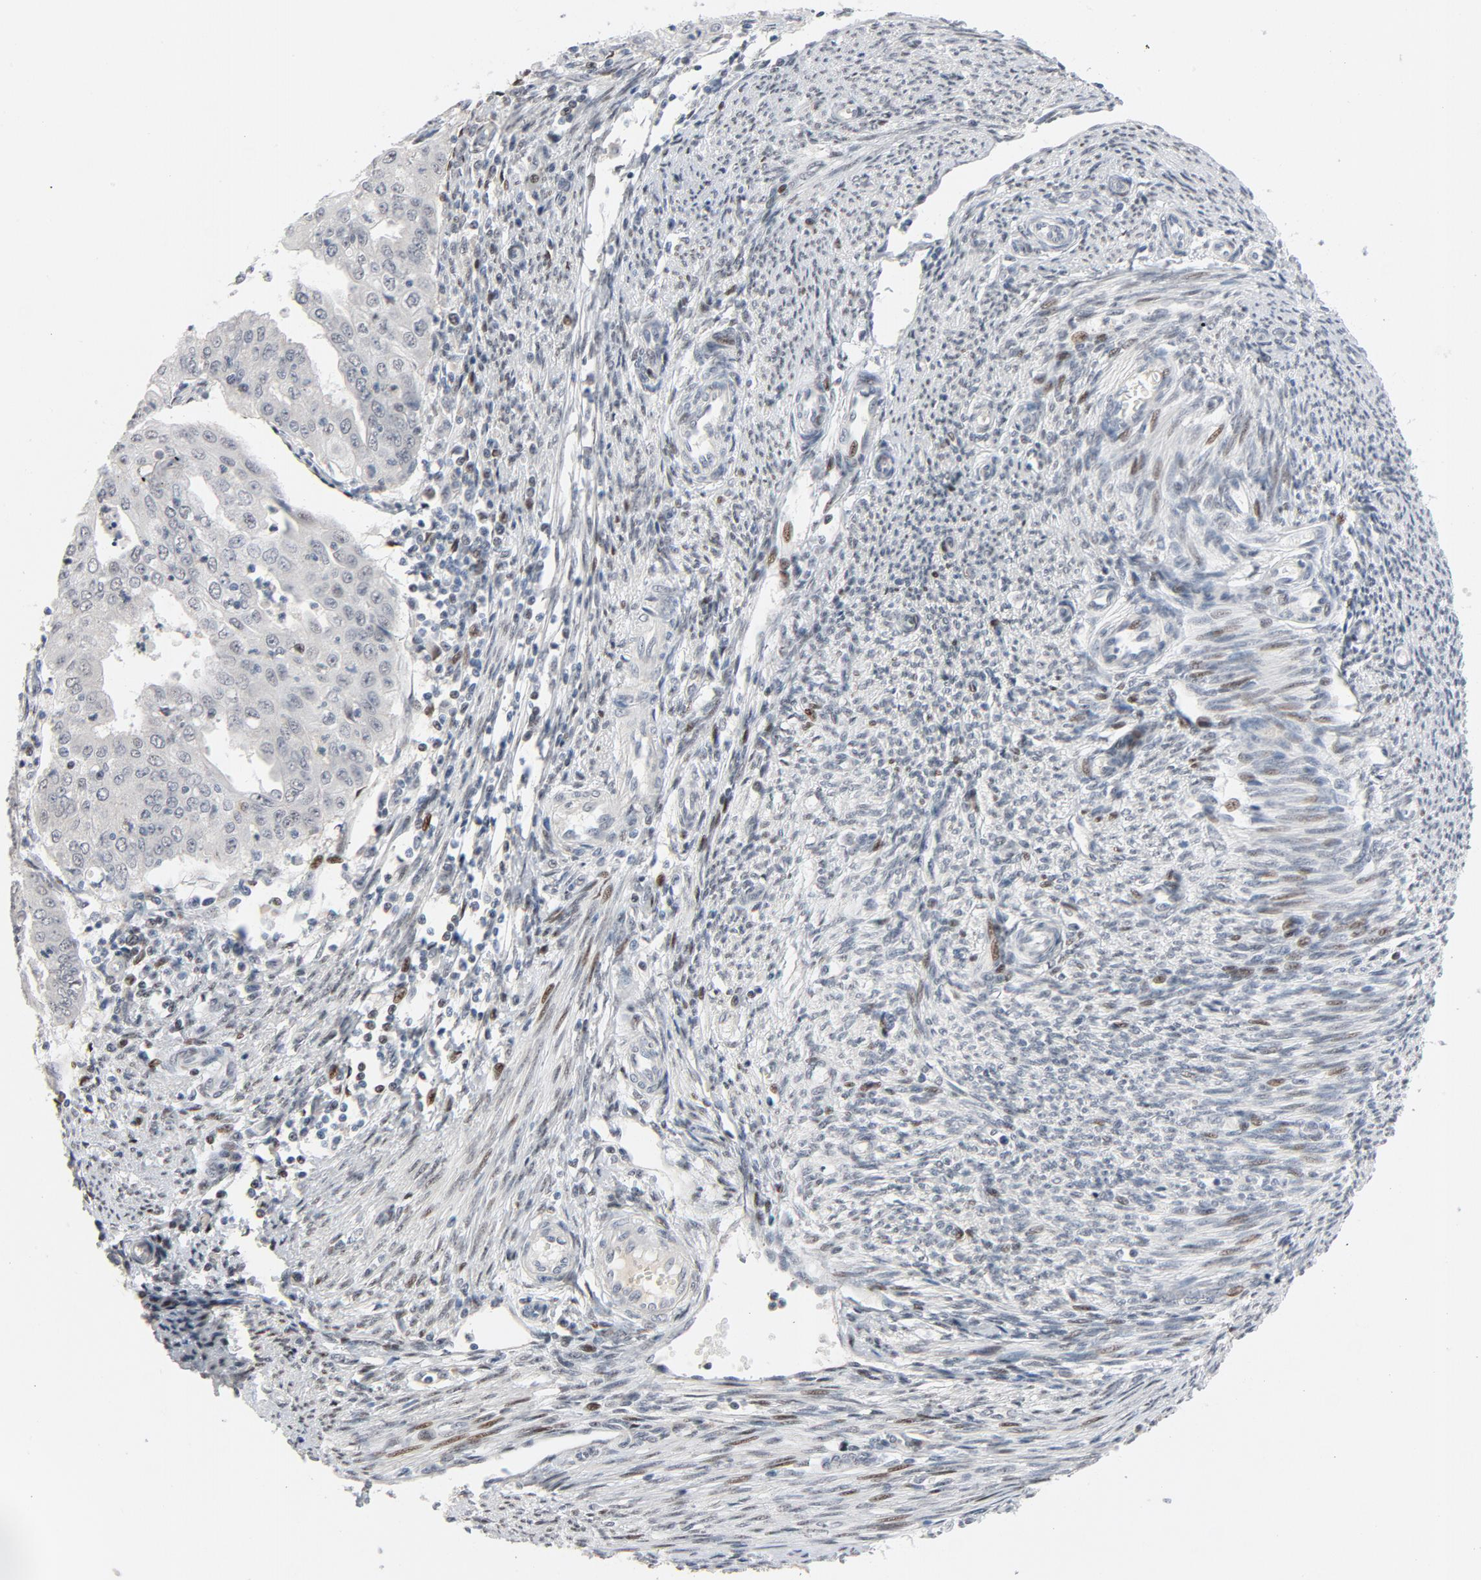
{"staining": {"intensity": "negative", "quantity": "none", "location": "none"}, "tissue": "endometrial cancer", "cell_type": "Tumor cells", "image_type": "cancer", "snomed": [{"axis": "morphology", "description": "Adenocarcinoma, NOS"}, {"axis": "topography", "description": "Endometrium"}], "caption": "A high-resolution photomicrograph shows immunohistochemistry (IHC) staining of endometrial cancer (adenocarcinoma), which demonstrates no significant staining in tumor cells.", "gene": "FSCB", "patient": {"sex": "female", "age": 79}}